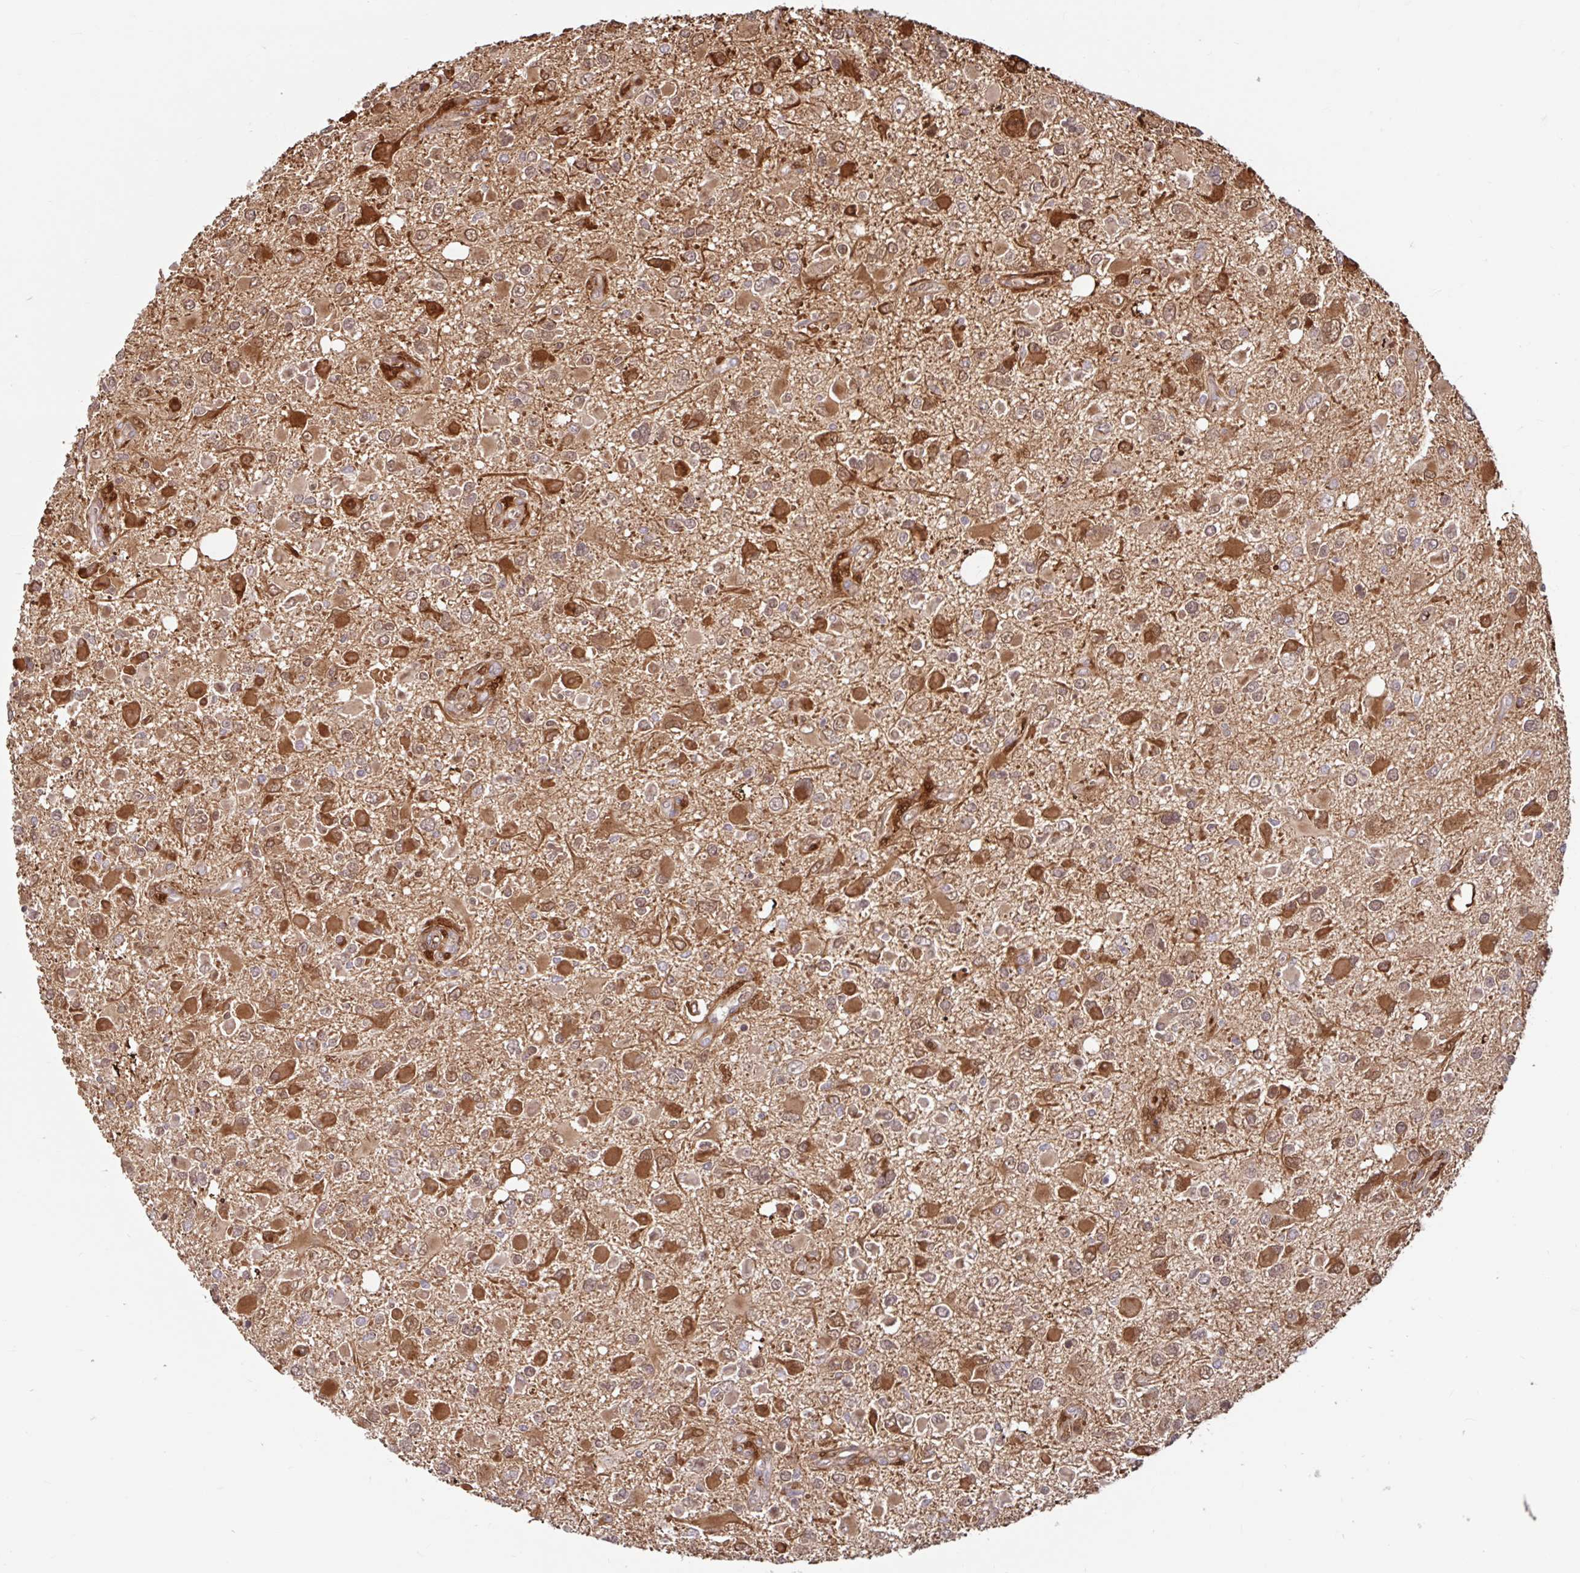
{"staining": {"intensity": "strong", "quantity": "25%-75%", "location": "cytoplasmic/membranous,nuclear"}, "tissue": "glioma", "cell_type": "Tumor cells", "image_type": "cancer", "snomed": [{"axis": "morphology", "description": "Glioma, malignant, High grade"}, {"axis": "topography", "description": "Brain"}], "caption": "Protein expression analysis of malignant high-grade glioma shows strong cytoplasmic/membranous and nuclear expression in about 25%-75% of tumor cells.", "gene": "BLVRA", "patient": {"sex": "male", "age": 53}}